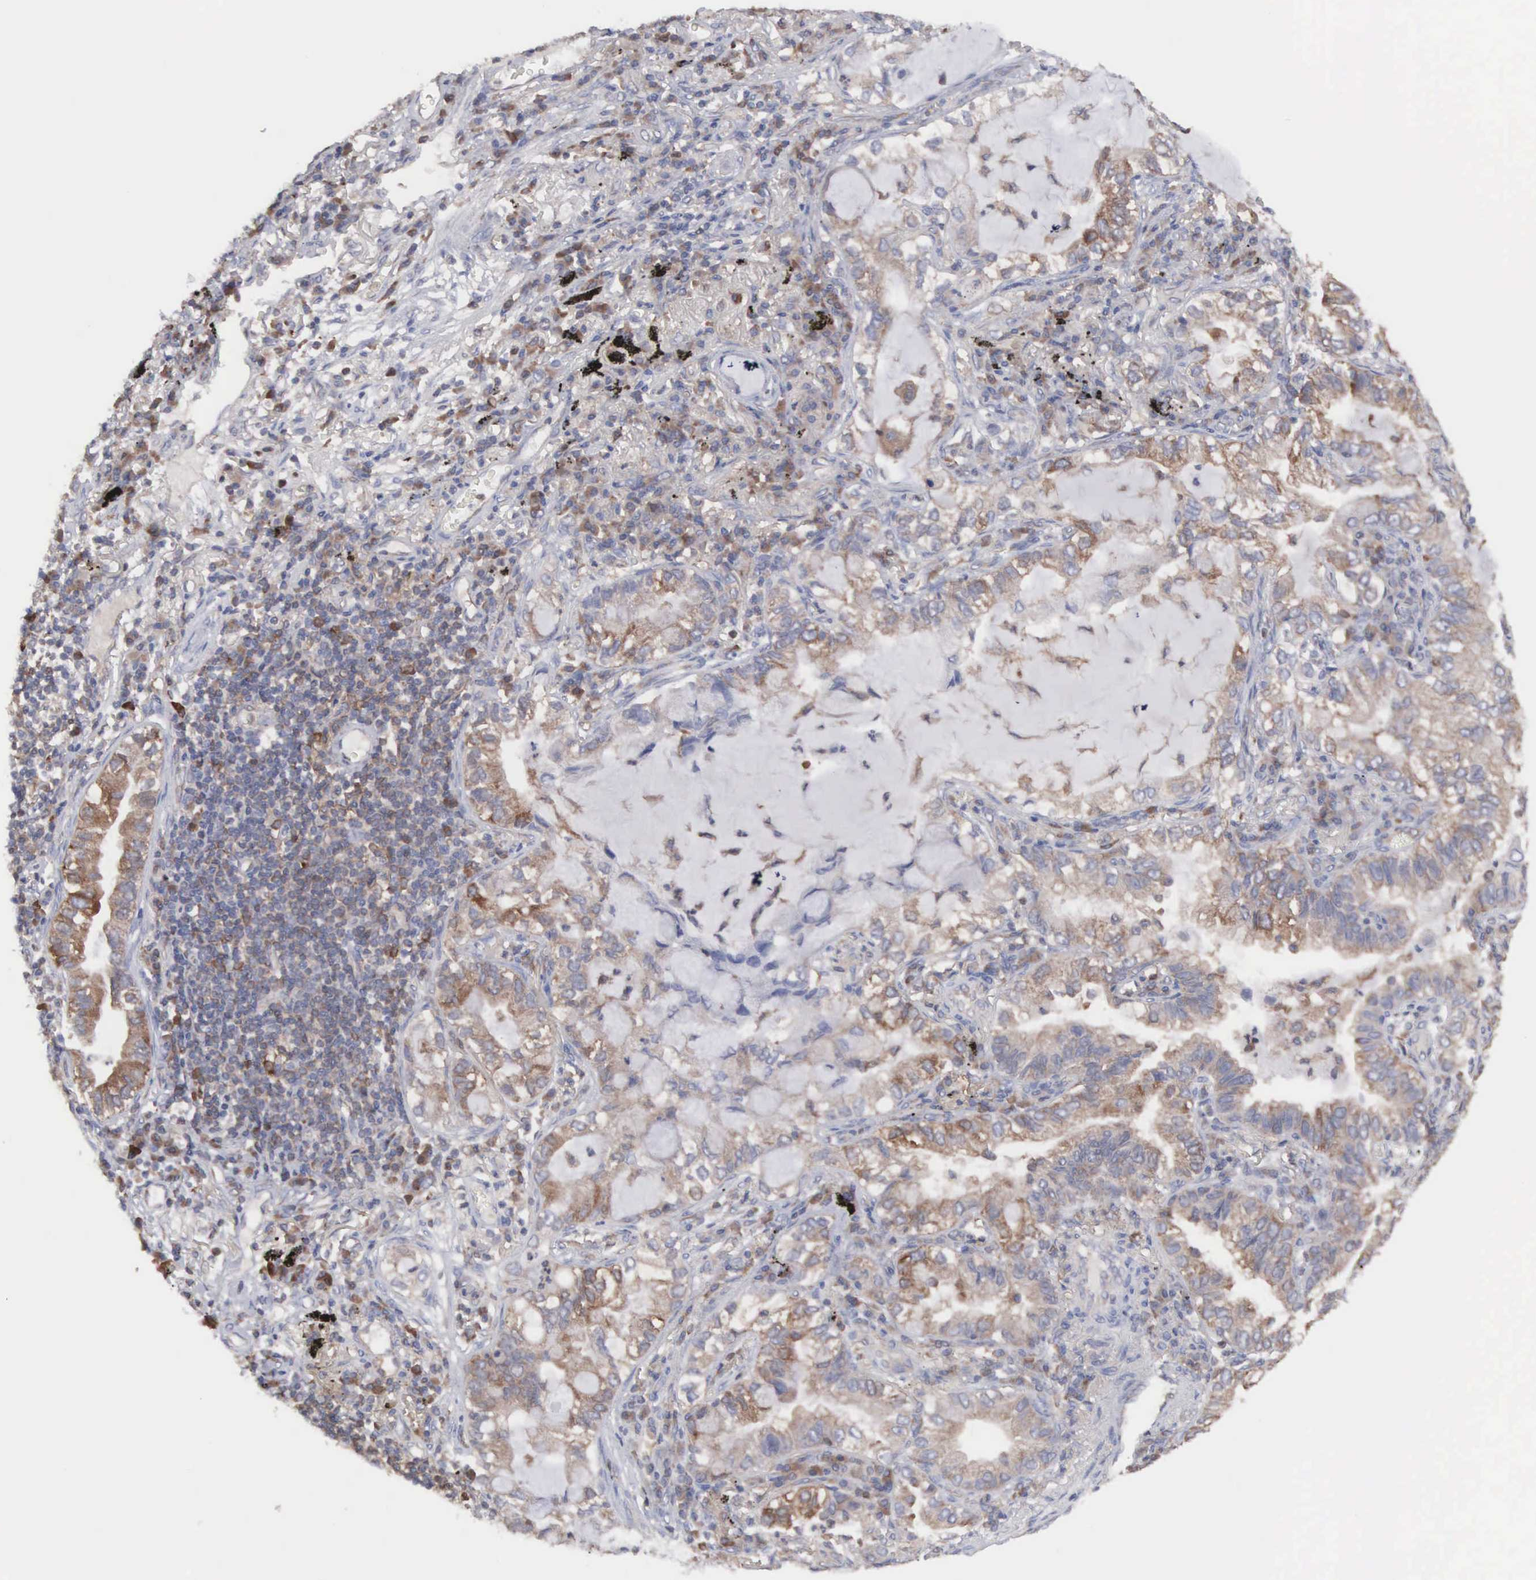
{"staining": {"intensity": "weak", "quantity": ">75%", "location": "cytoplasmic/membranous"}, "tissue": "lung cancer", "cell_type": "Tumor cells", "image_type": "cancer", "snomed": [{"axis": "morphology", "description": "Adenocarcinoma, NOS"}, {"axis": "topography", "description": "Lung"}], "caption": "Weak cytoplasmic/membranous positivity is present in about >75% of tumor cells in adenocarcinoma (lung).", "gene": "MTHFD1", "patient": {"sex": "female", "age": 50}}